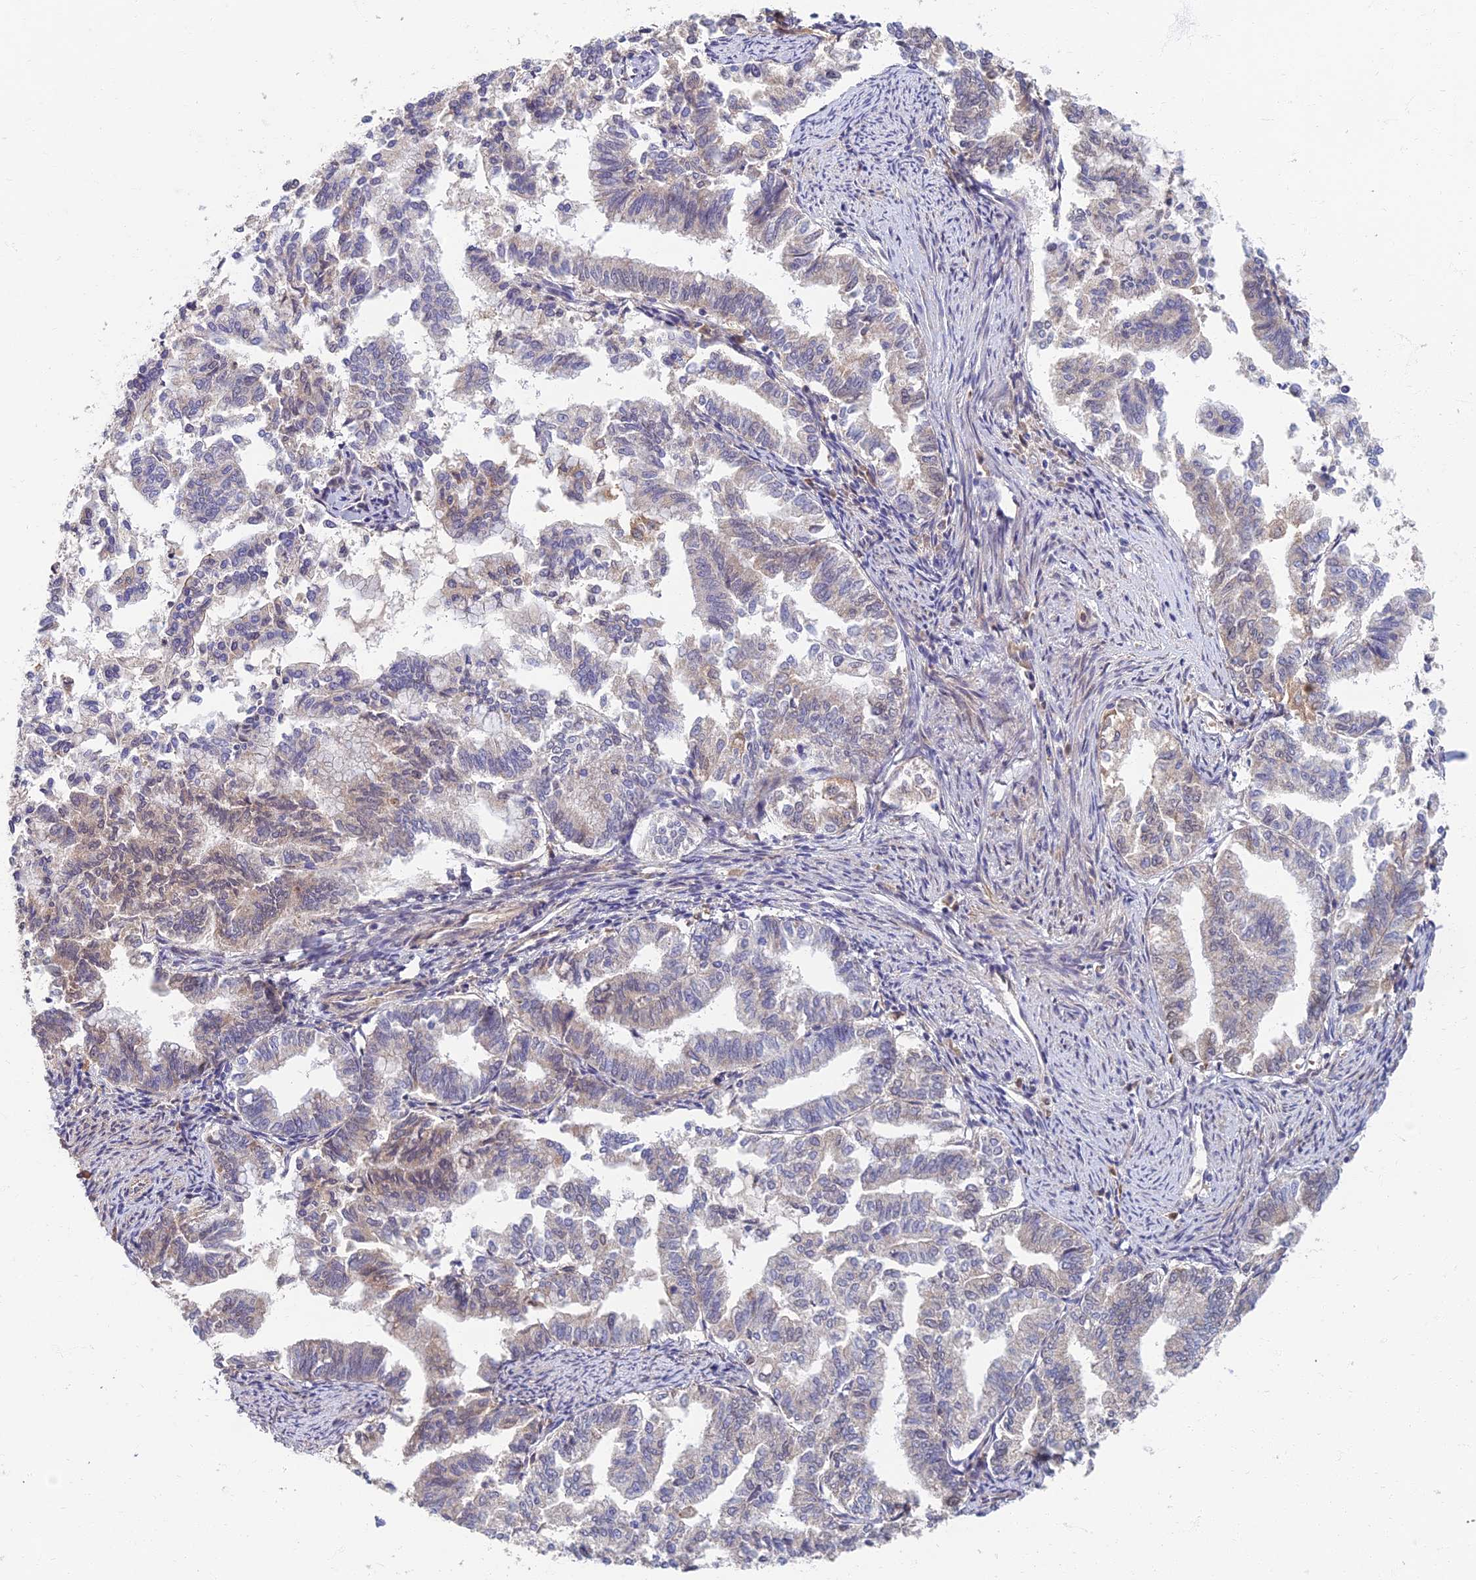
{"staining": {"intensity": "weak", "quantity": "<25%", "location": "cytoplasmic/membranous"}, "tissue": "endometrial cancer", "cell_type": "Tumor cells", "image_type": "cancer", "snomed": [{"axis": "morphology", "description": "Adenocarcinoma, NOS"}, {"axis": "topography", "description": "Endometrium"}], "caption": "IHC photomicrograph of endometrial adenocarcinoma stained for a protein (brown), which exhibits no positivity in tumor cells.", "gene": "SOGA1", "patient": {"sex": "female", "age": 79}}